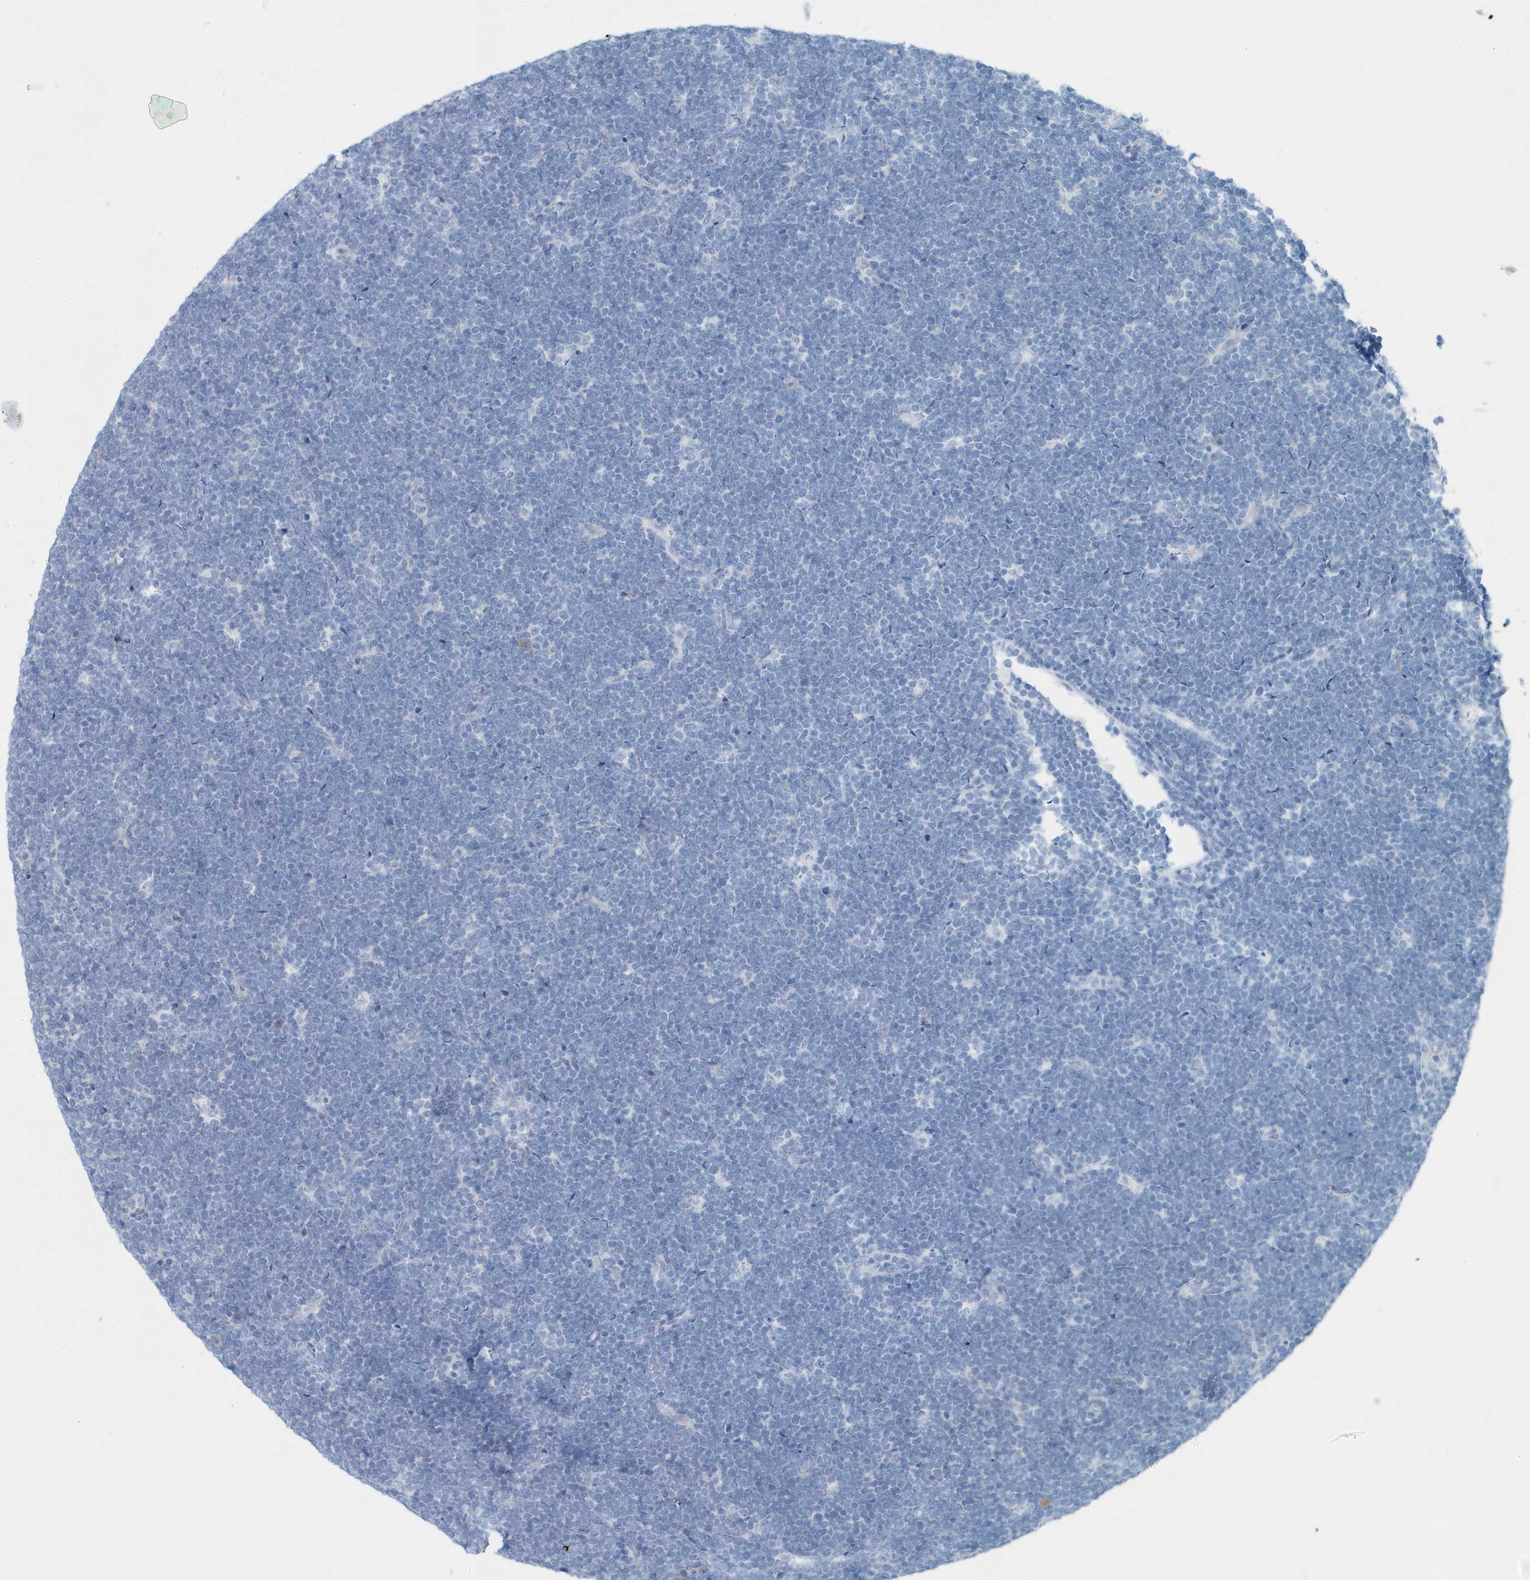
{"staining": {"intensity": "negative", "quantity": "none", "location": "none"}, "tissue": "lymphoma", "cell_type": "Tumor cells", "image_type": "cancer", "snomed": [{"axis": "morphology", "description": "Malignant lymphoma, non-Hodgkin's type, High grade"}, {"axis": "topography", "description": "Lymph node"}], "caption": "Immunohistochemical staining of human lymphoma displays no significant positivity in tumor cells.", "gene": "PFN2", "patient": {"sex": "male", "age": 13}}